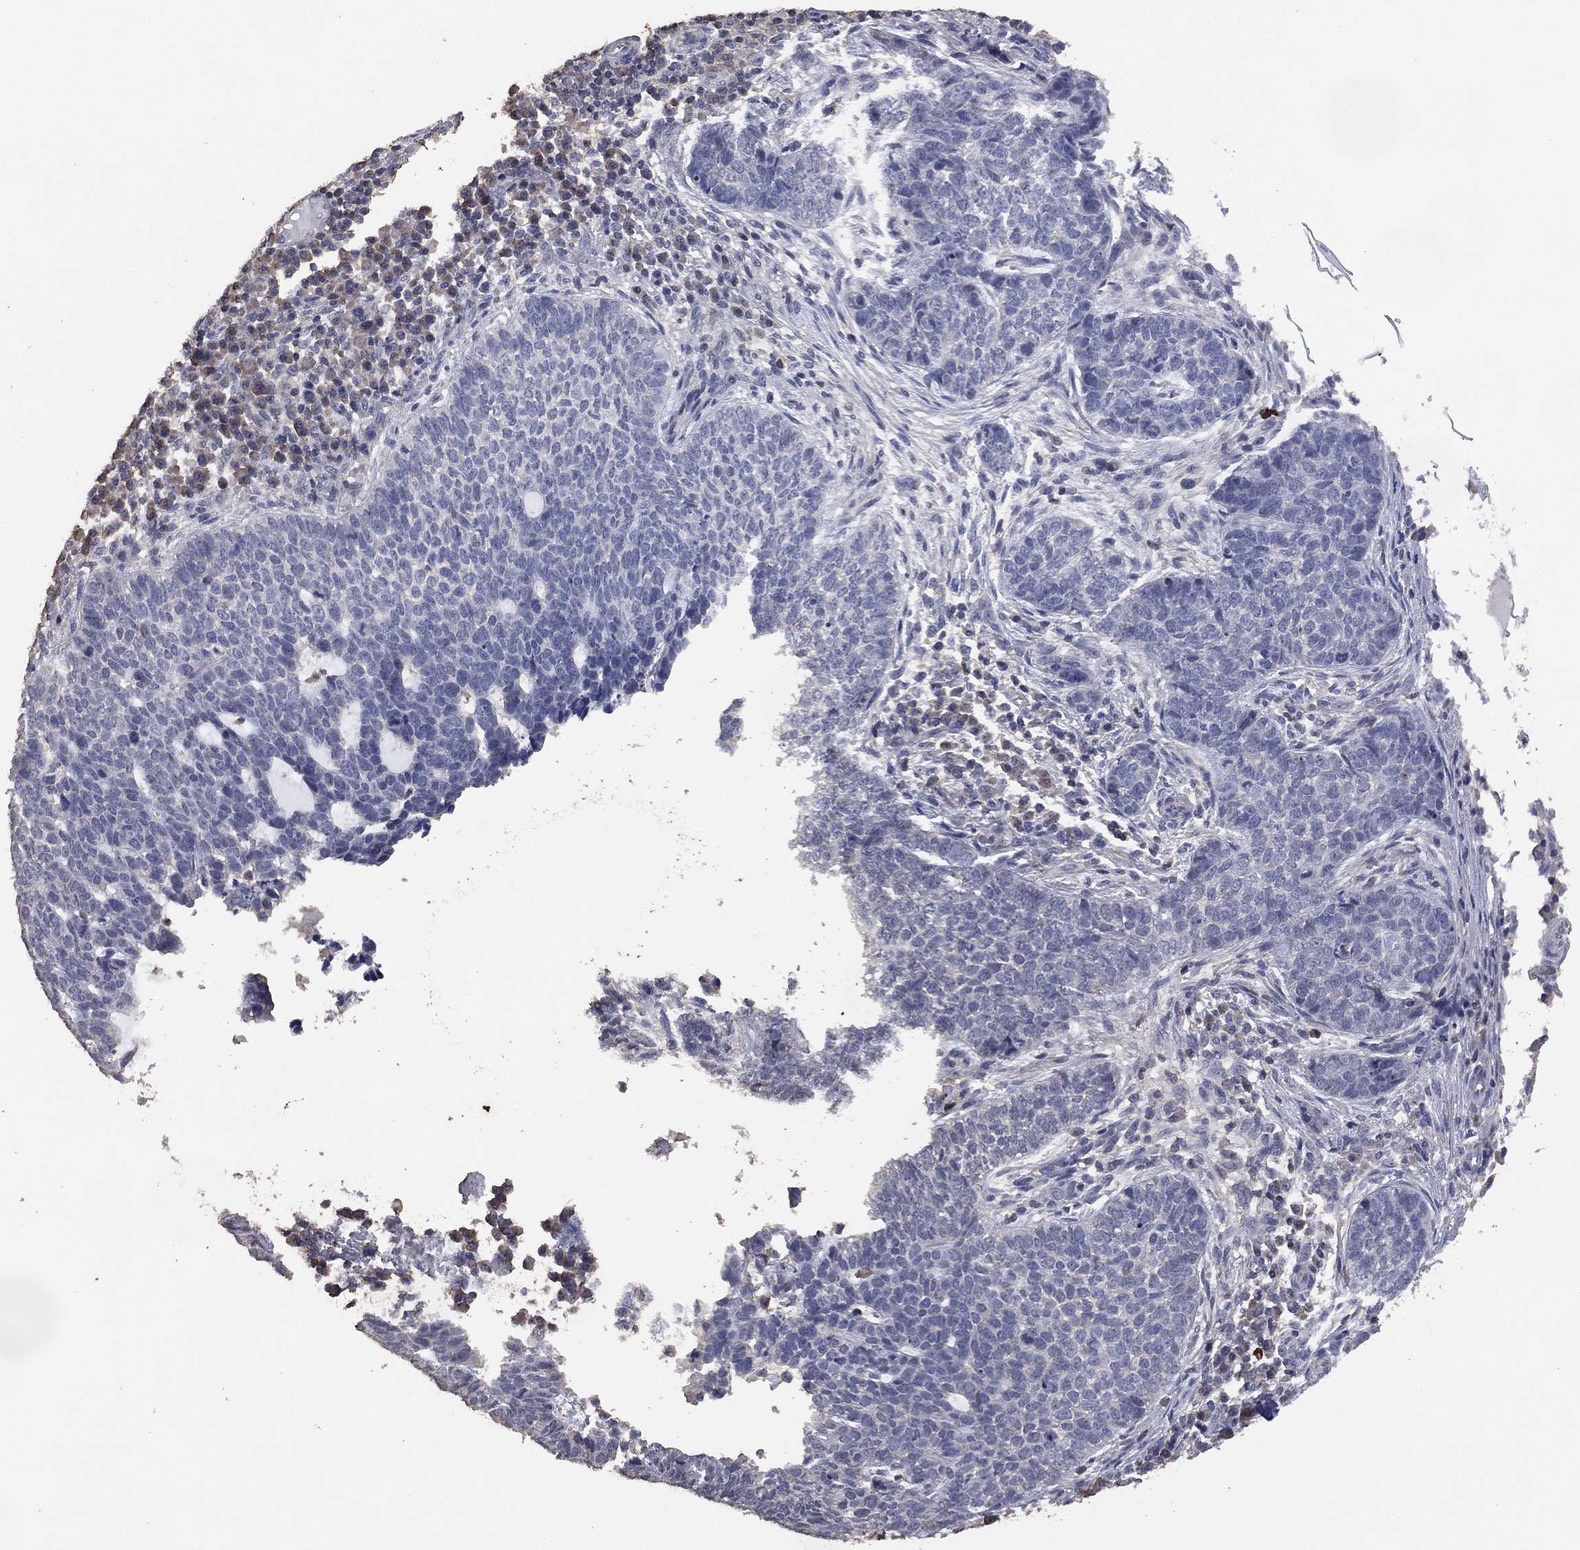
{"staining": {"intensity": "negative", "quantity": "none", "location": "none"}, "tissue": "skin cancer", "cell_type": "Tumor cells", "image_type": "cancer", "snomed": [{"axis": "morphology", "description": "Basal cell carcinoma"}, {"axis": "topography", "description": "Skin"}], "caption": "Tumor cells are negative for protein expression in human skin cancer. Nuclei are stained in blue.", "gene": "ADPRHL1", "patient": {"sex": "female", "age": 69}}